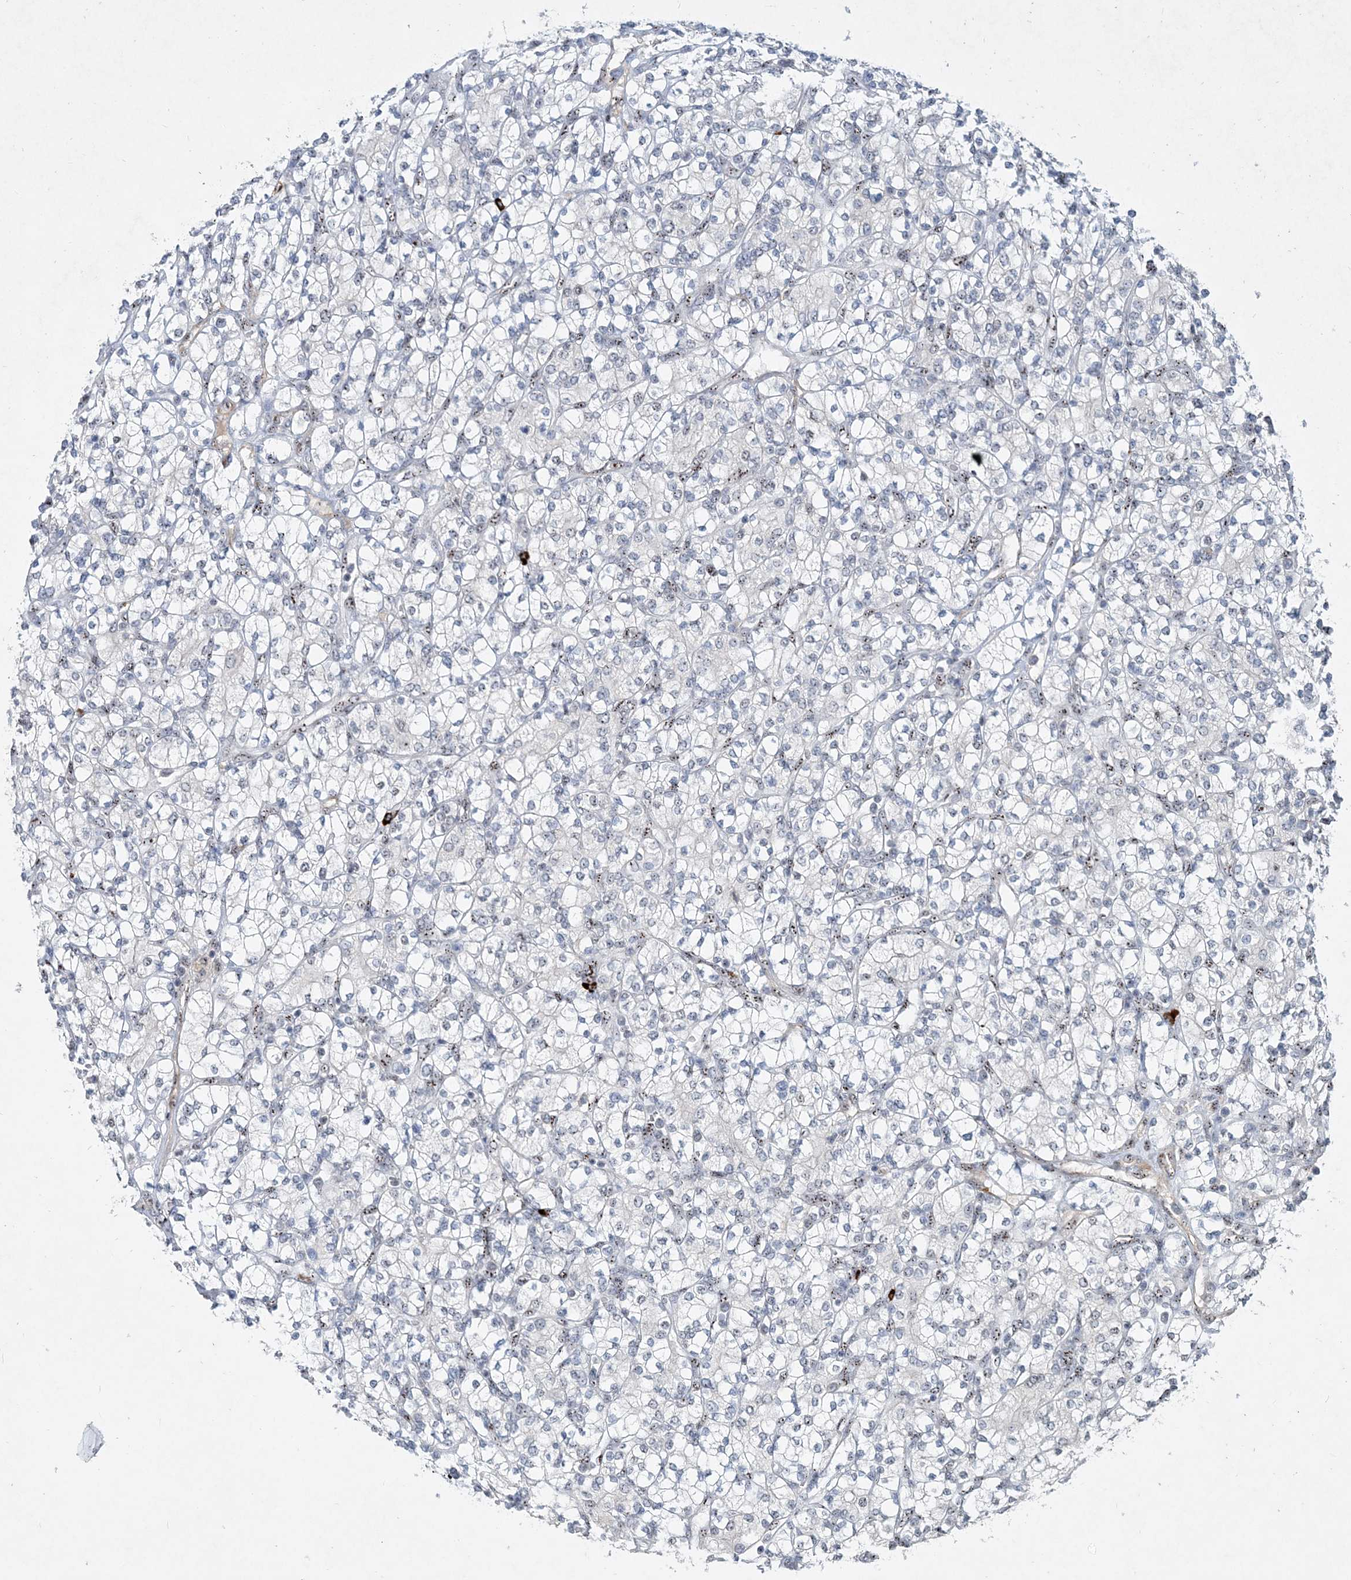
{"staining": {"intensity": "negative", "quantity": "none", "location": "none"}, "tissue": "renal cancer", "cell_type": "Tumor cells", "image_type": "cancer", "snomed": [{"axis": "morphology", "description": "Adenocarcinoma, NOS"}, {"axis": "topography", "description": "Kidney"}], "caption": "An immunohistochemistry (IHC) histopathology image of renal adenocarcinoma is shown. There is no staining in tumor cells of renal adenocarcinoma.", "gene": "GIN1", "patient": {"sex": "male", "age": 77}}